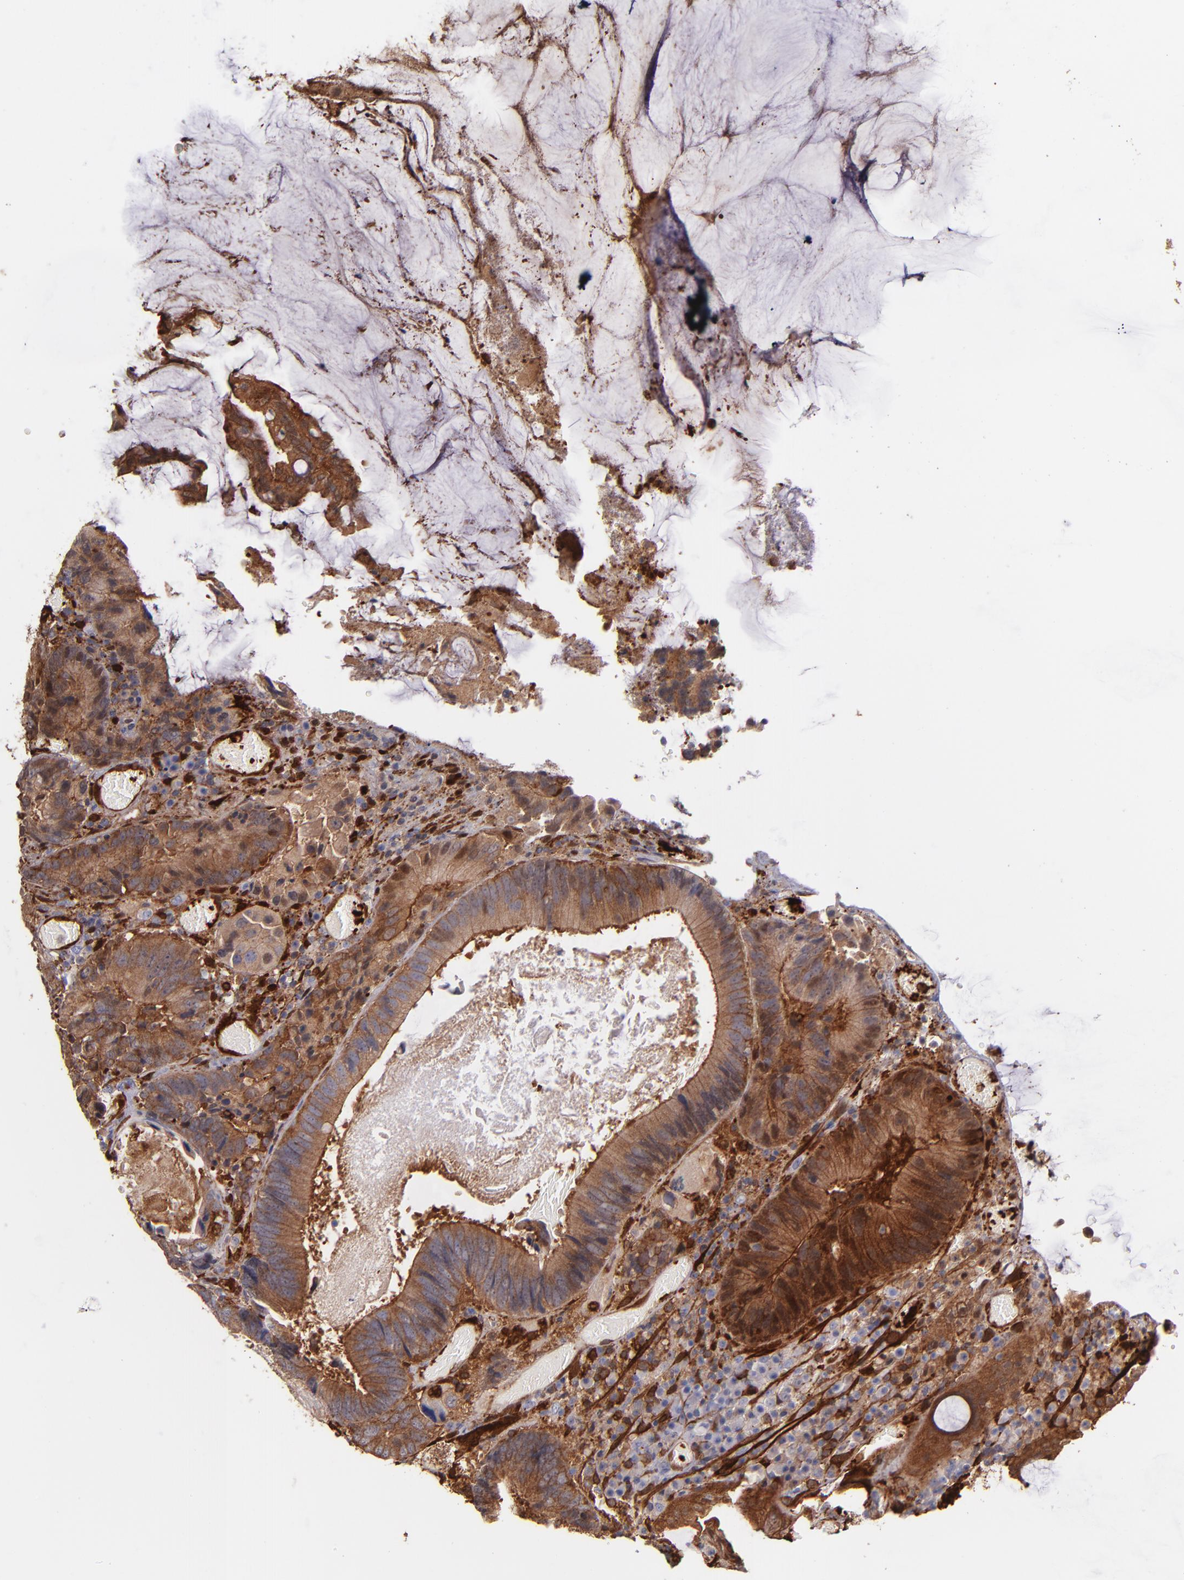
{"staining": {"intensity": "moderate", "quantity": ">75%", "location": "cytoplasmic/membranous"}, "tissue": "colorectal cancer", "cell_type": "Tumor cells", "image_type": "cancer", "snomed": [{"axis": "morphology", "description": "Normal tissue, NOS"}, {"axis": "morphology", "description": "Adenocarcinoma, NOS"}, {"axis": "topography", "description": "Colon"}], "caption": "A medium amount of moderate cytoplasmic/membranous positivity is appreciated in about >75% of tumor cells in colorectal cancer tissue.", "gene": "VCL", "patient": {"sex": "female", "age": 78}}